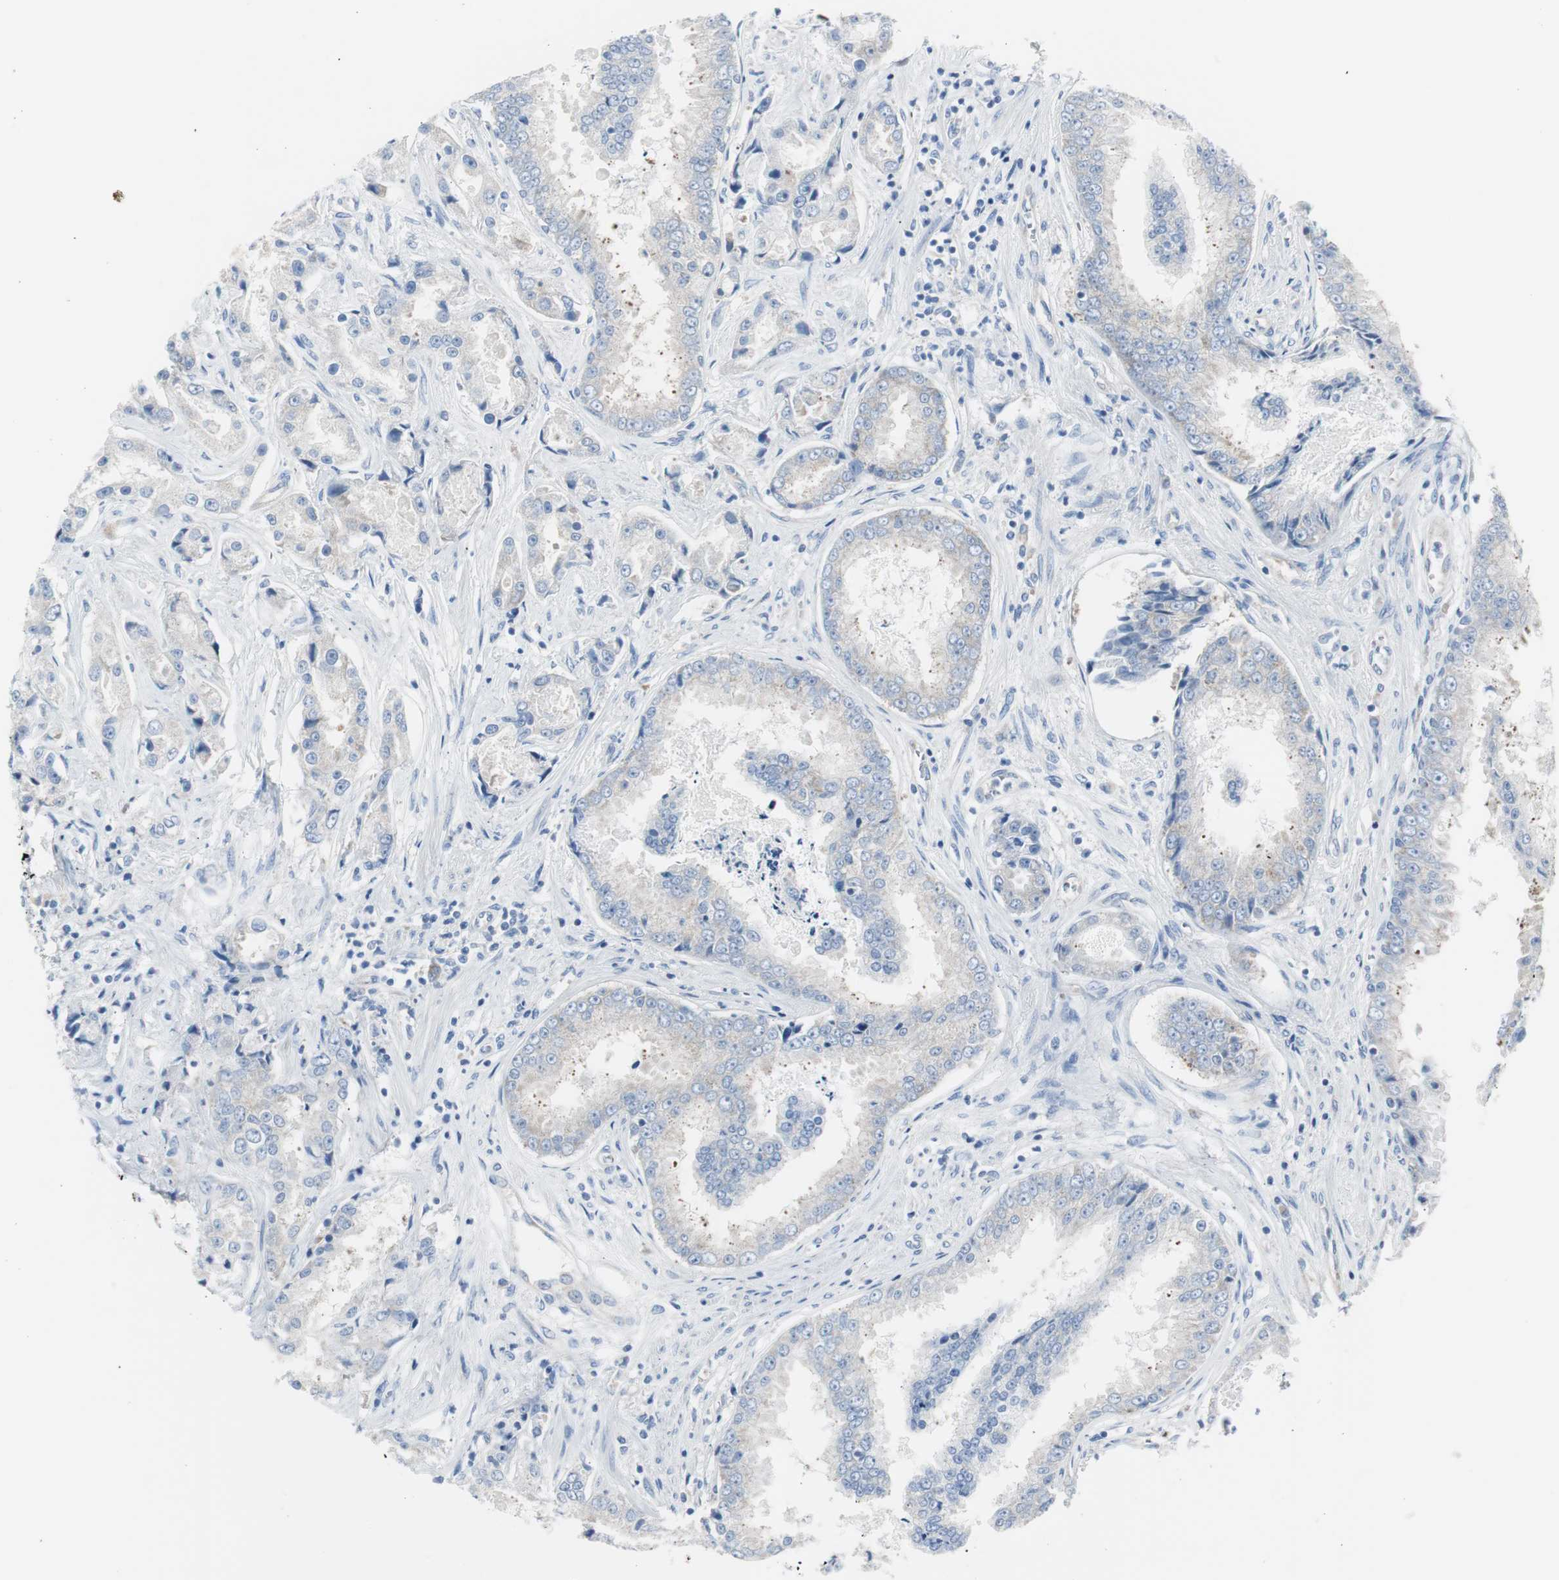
{"staining": {"intensity": "weak", "quantity": ">75%", "location": "cytoplasmic/membranous"}, "tissue": "prostate cancer", "cell_type": "Tumor cells", "image_type": "cancer", "snomed": [{"axis": "morphology", "description": "Adenocarcinoma, High grade"}, {"axis": "topography", "description": "Prostate"}], "caption": "Tumor cells reveal low levels of weak cytoplasmic/membranous positivity in approximately >75% of cells in human prostate adenocarcinoma (high-grade).", "gene": "RPS12", "patient": {"sex": "male", "age": 73}}